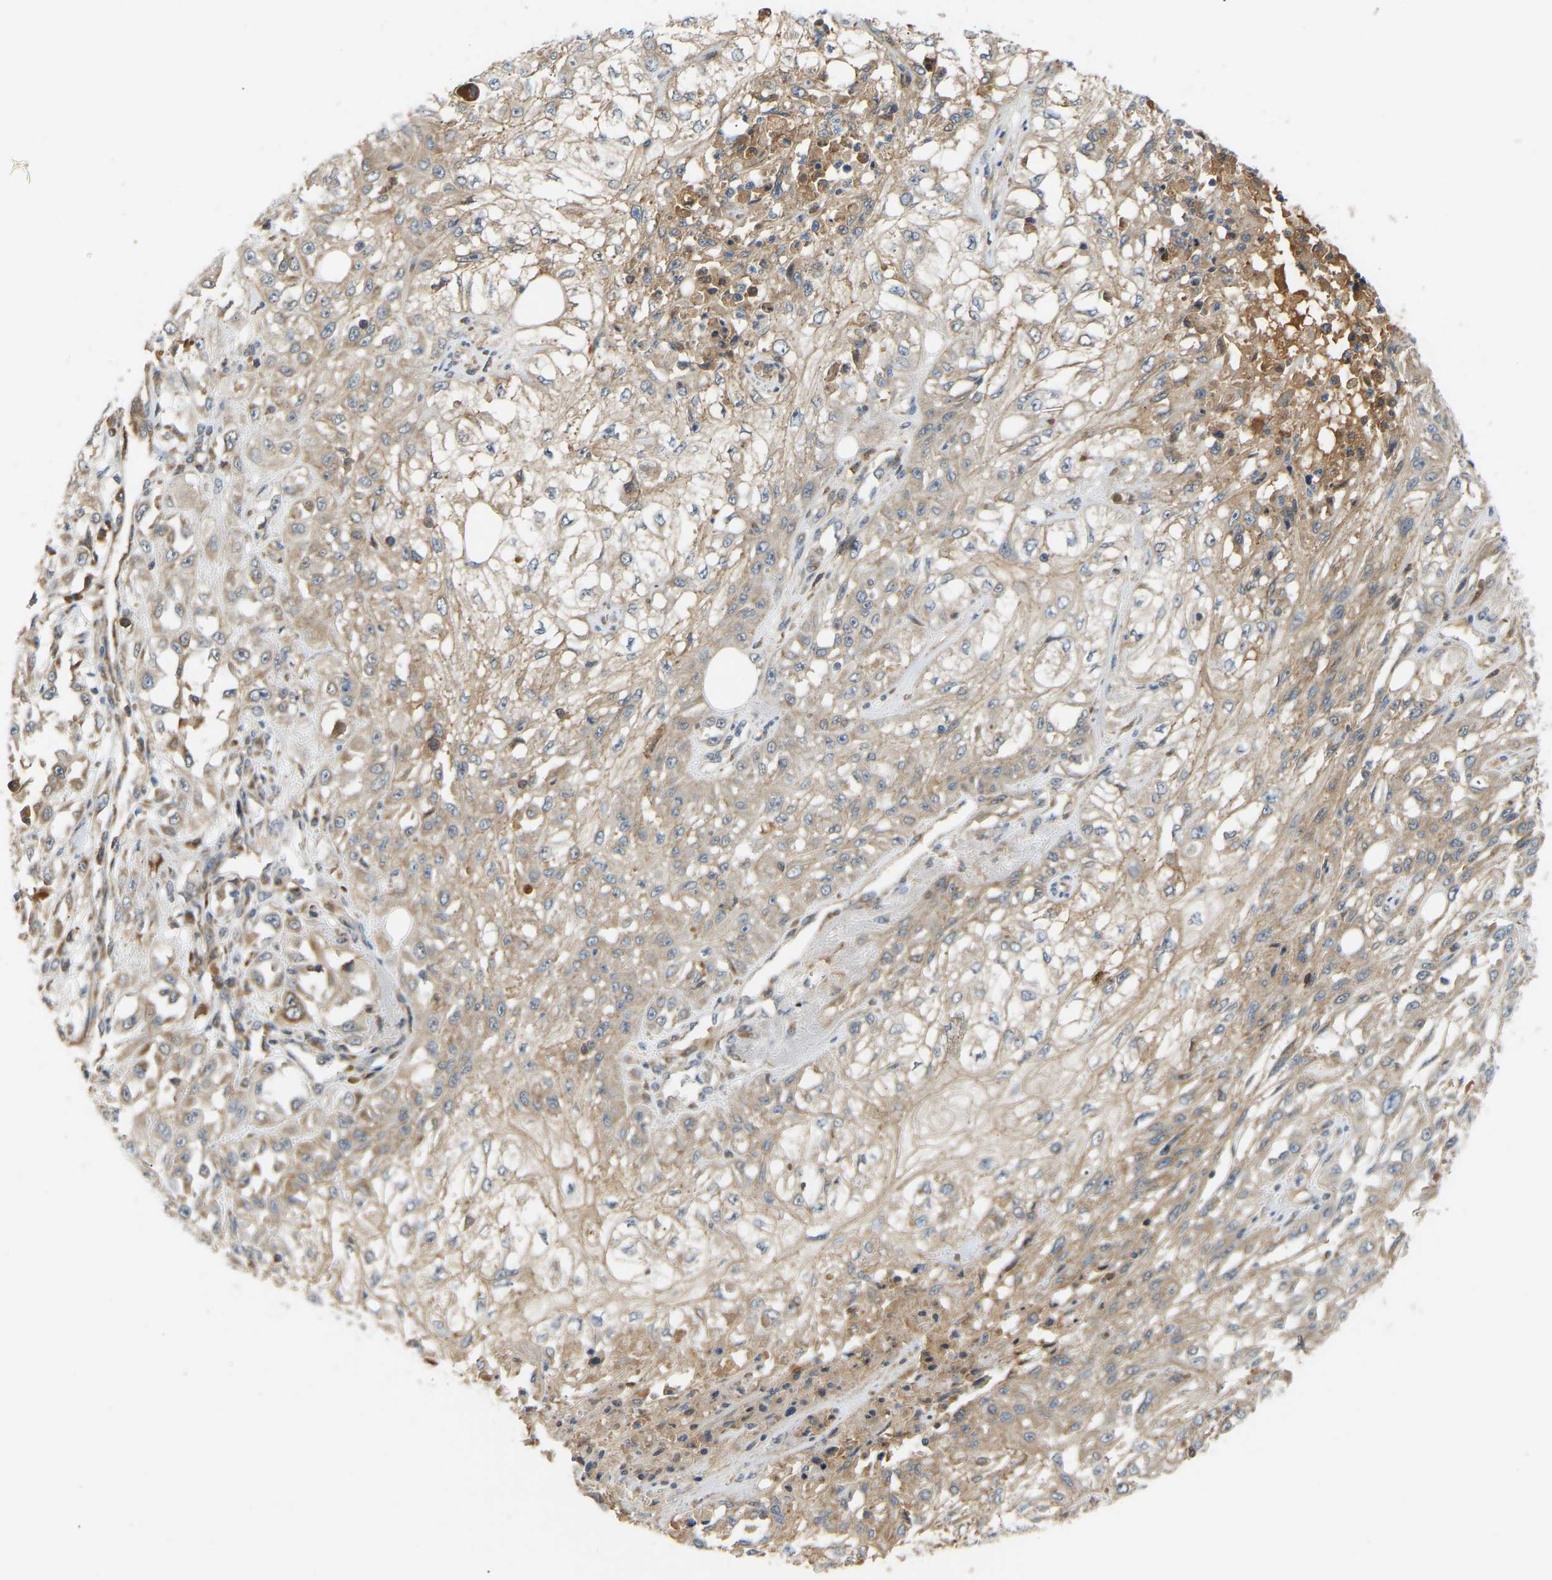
{"staining": {"intensity": "weak", "quantity": "25%-75%", "location": "cytoplasmic/membranous"}, "tissue": "skin cancer", "cell_type": "Tumor cells", "image_type": "cancer", "snomed": [{"axis": "morphology", "description": "Squamous cell carcinoma, NOS"}, {"axis": "morphology", "description": "Squamous cell carcinoma, metastatic, NOS"}, {"axis": "topography", "description": "Skin"}, {"axis": "topography", "description": "Lymph node"}], "caption": "DAB immunohistochemical staining of skin metastatic squamous cell carcinoma exhibits weak cytoplasmic/membranous protein expression in about 25%-75% of tumor cells.", "gene": "PTCD1", "patient": {"sex": "male", "age": 75}}